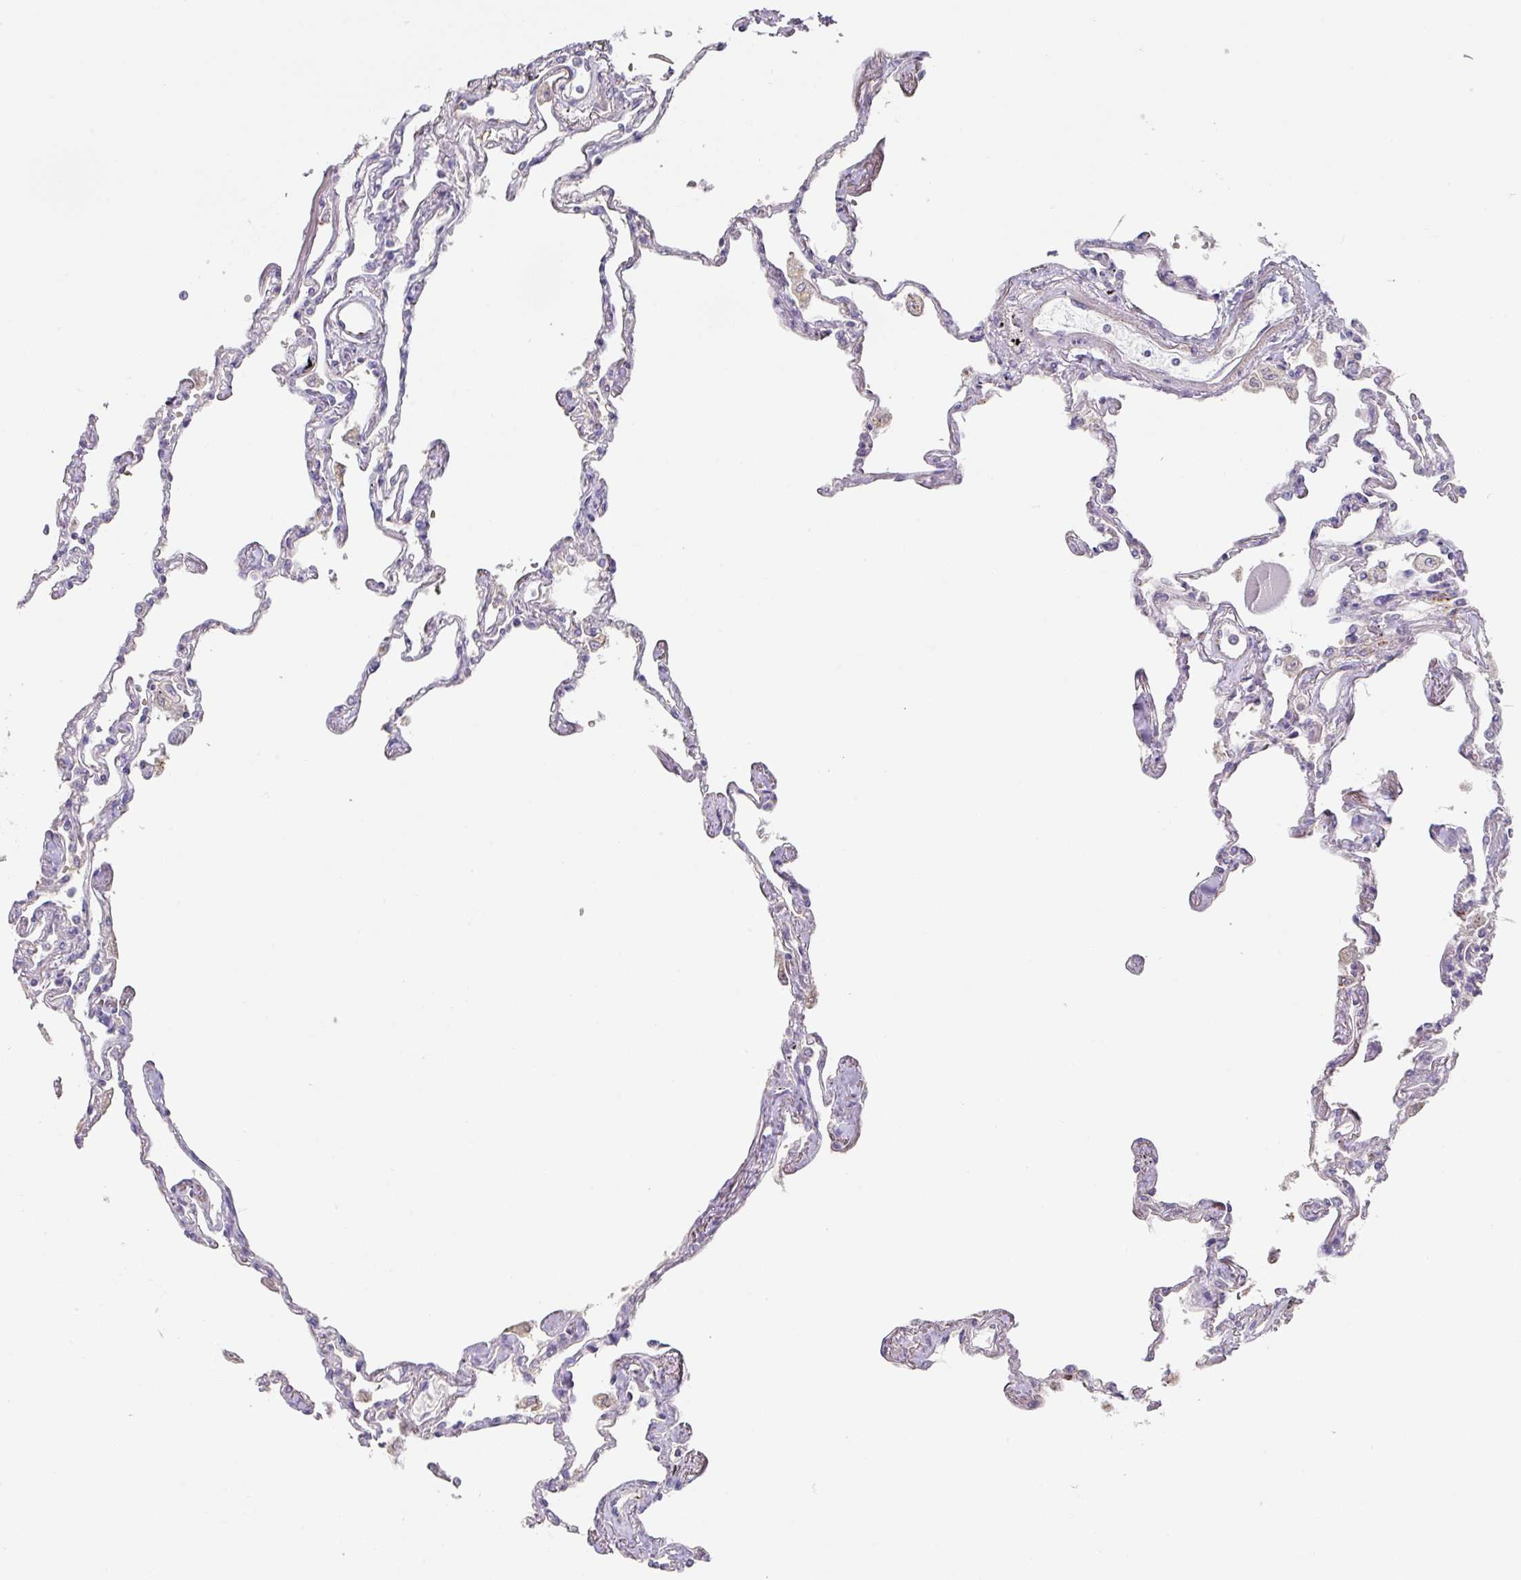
{"staining": {"intensity": "negative", "quantity": "none", "location": "none"}, "tissue": "lung", "cell_type": "Alveolar cells", "image_type": "normal", "snomed": [{"axis": "morphology", "description": "Normal tissue, NOS"}, {"axis": "topography", "description": "Lung"}], "caption": "Immunohistochemical staining of unremarkable lung shows no significant positivity in alveolar cells.", "gene": "TARM1", "patient": {"sex": "female", "age": 67}}